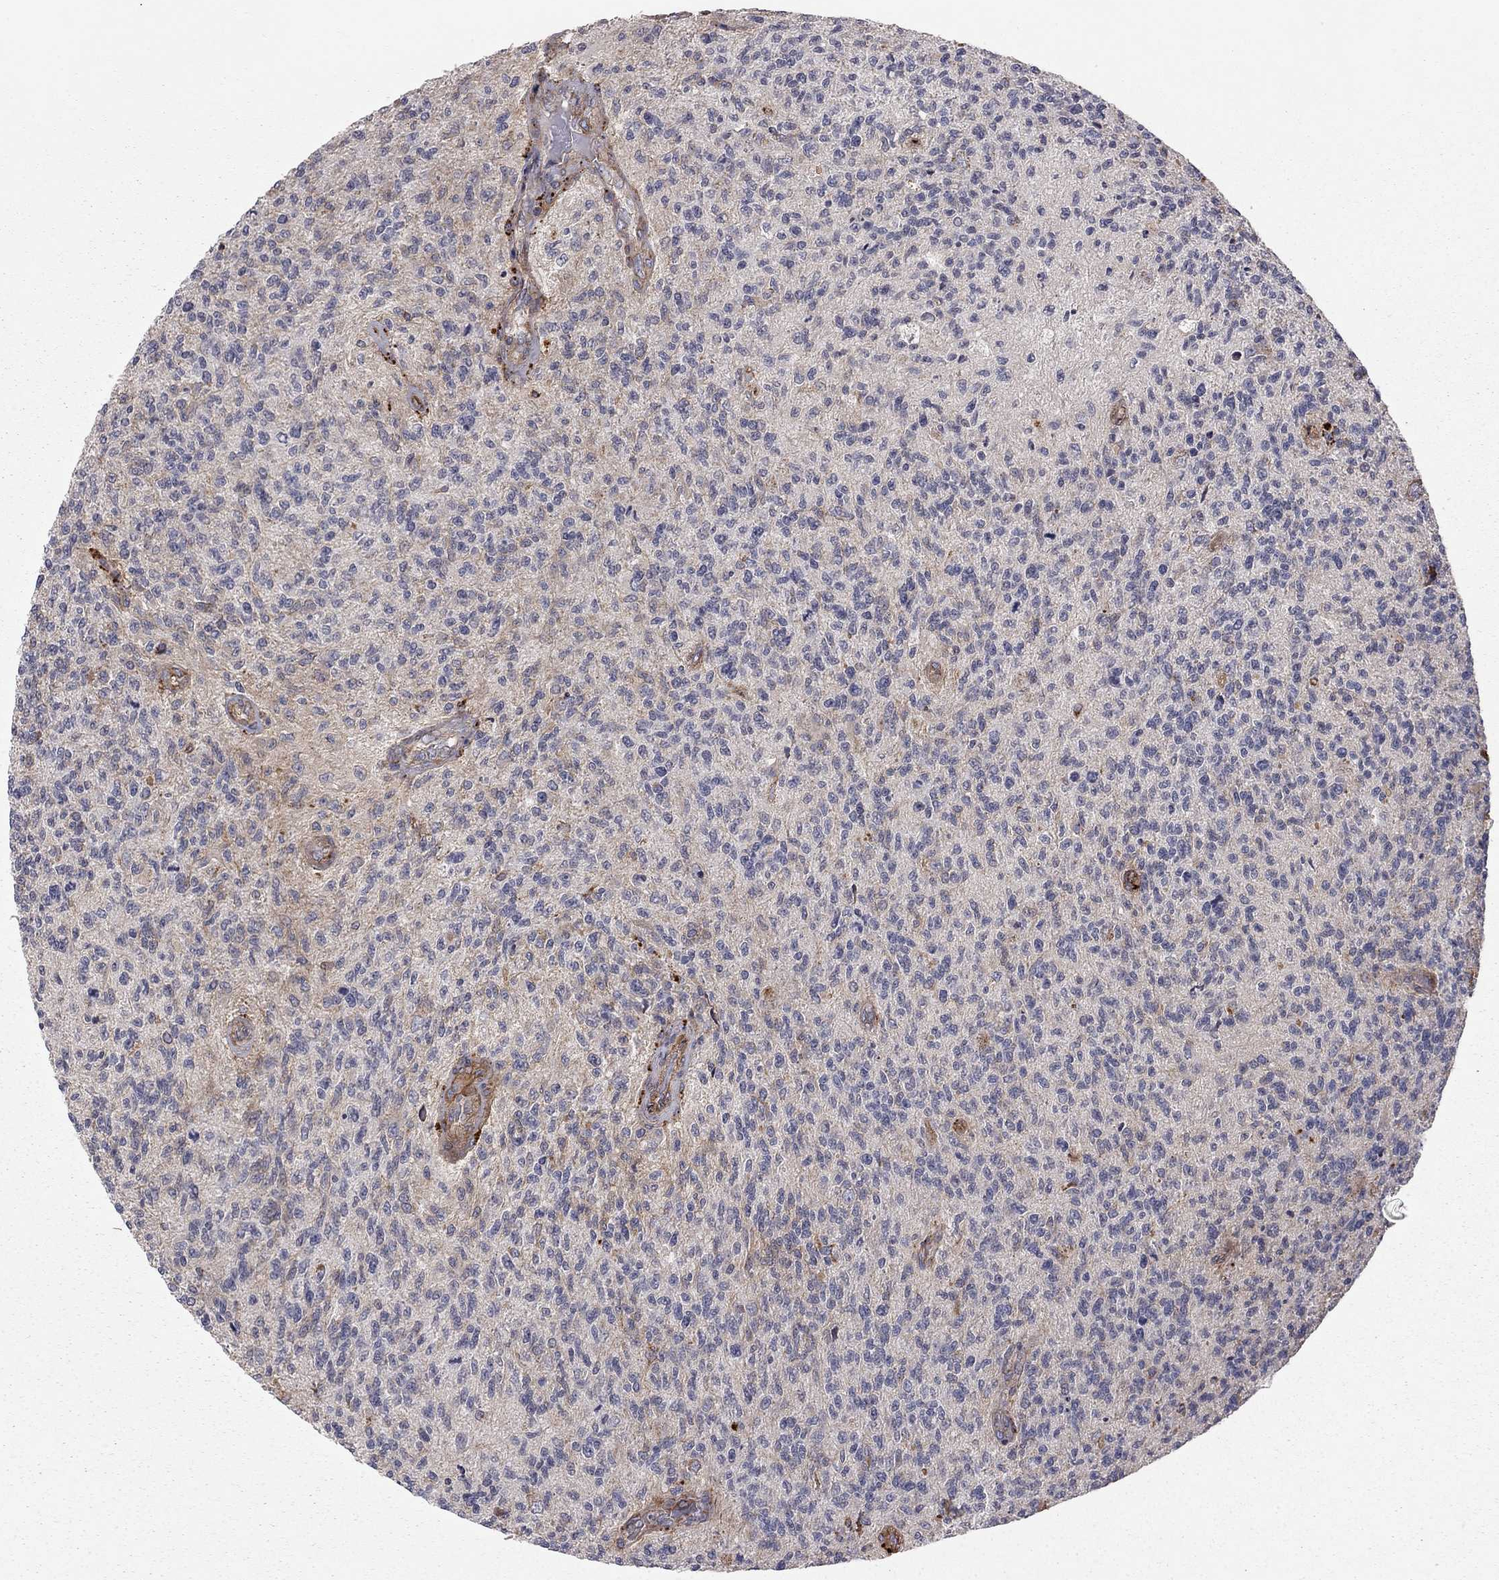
{"staining": {"intensity": "negative", "quantity": "none", "location": "none"}, "tissue": "glioma", "cell_type": "Tumor cells", "image_type": "cancer", "snomed": [{"axis": "morphology", "description": "Glioma, malignant, High grade"}, {"axis": "topography", "description": "Brain"}], "caption": "Immunohistochemistry (IHC) histopathology image of glioma stained for a protein (brown), which shows no expression in tumor cells.", "gene": "RASEF", "patient": {"sex": "male", "age": 56}}